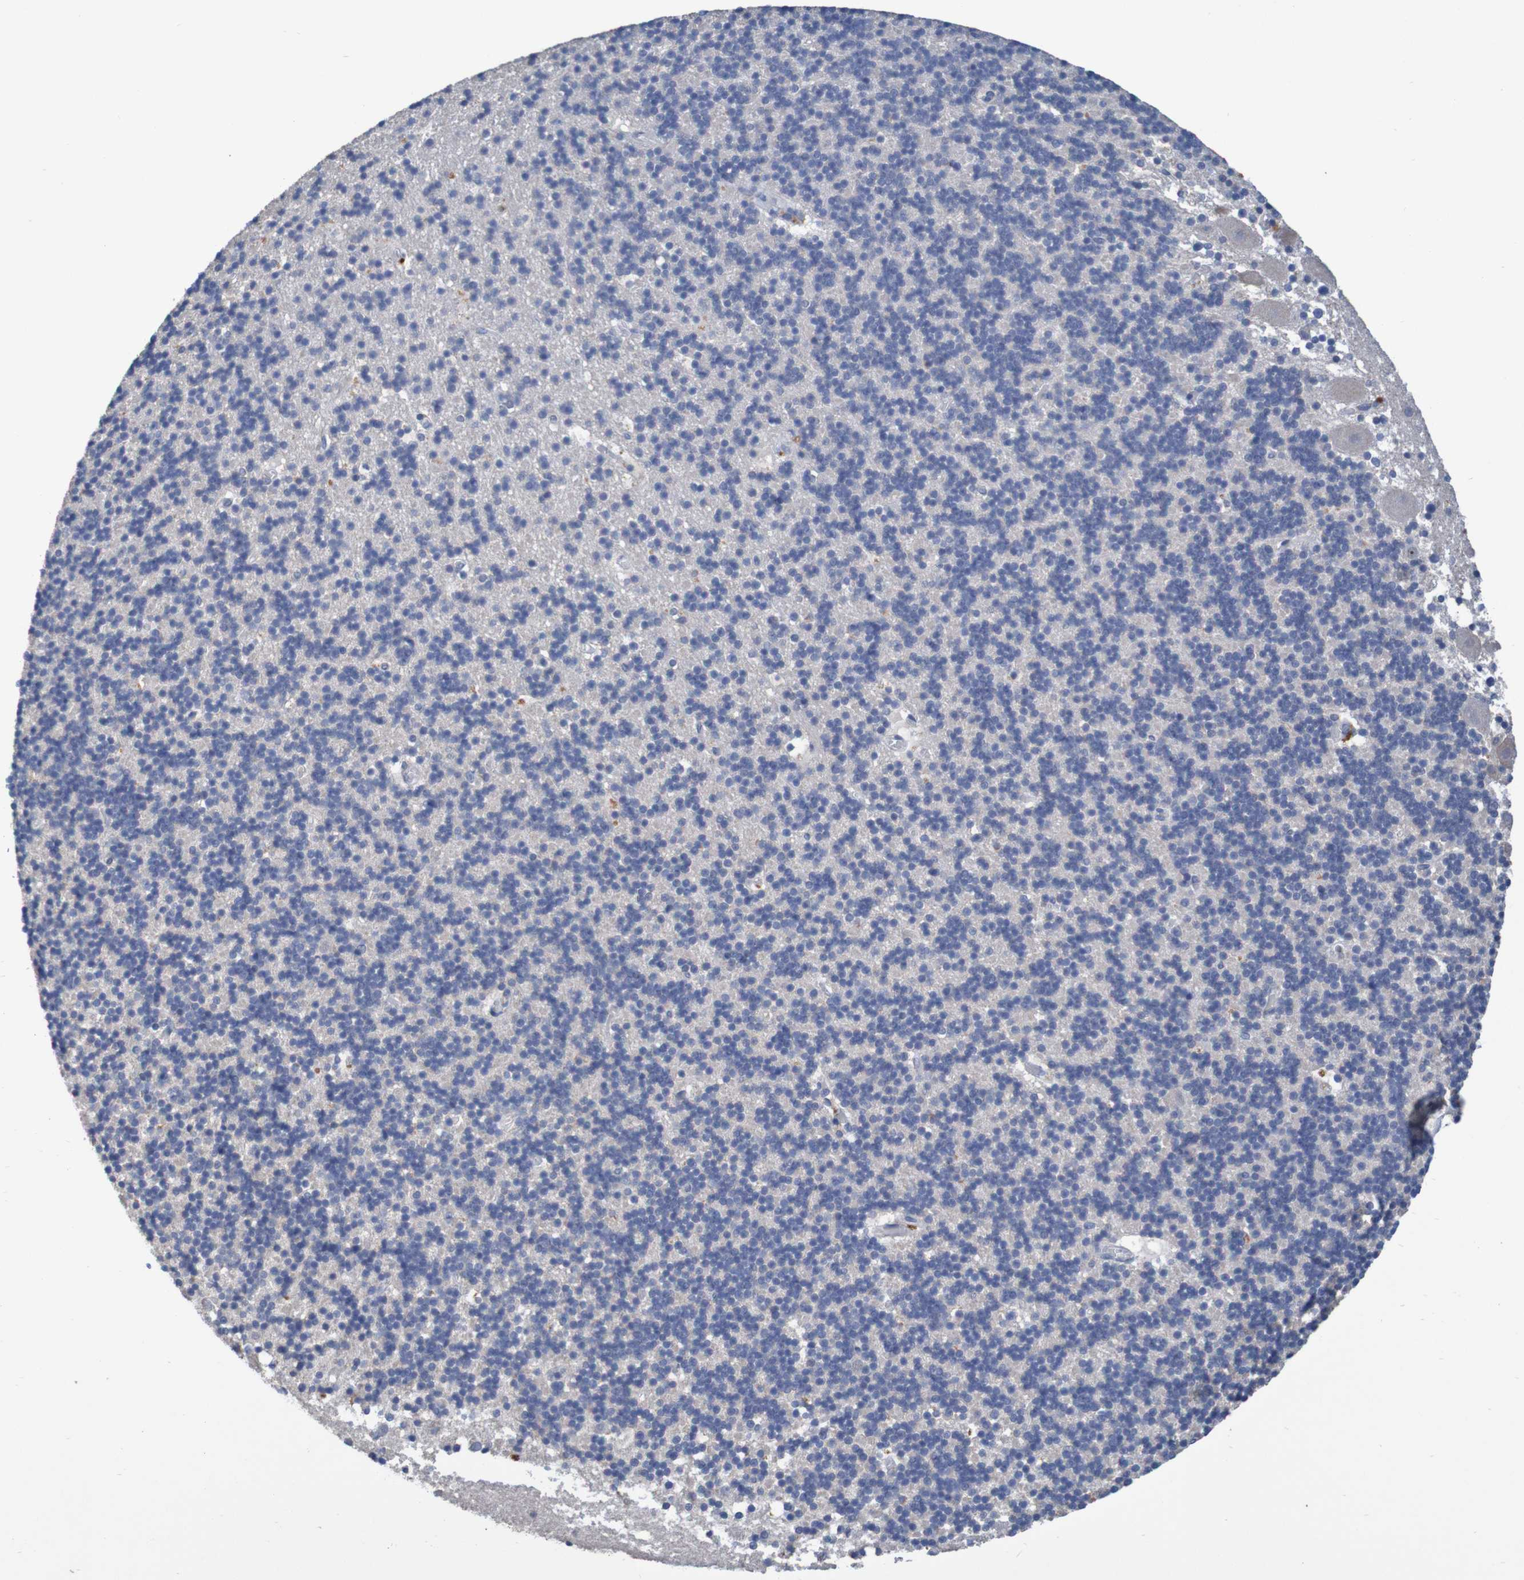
{"staining": {"intensity": "negative", "quantity": "none", "location": "none"}, "tissue": "cerebellum", "cell_type": "Cells in granular layer", "image_type": "normal", "snomed": [{"axis": "morphology", "description": "Normal tissue, NOS"}, {"axis": "topography", "description": "Cerebellum"}], "caption": "Benign cerebellum was stained to show a protein in brown. There is no significant staining in cells in granular layer. The staining was performed using DAB to visualize the protein expression in brown, while the nuclei were stained in blue with hematoxylin (Magnification: 20x).", "gene": "LTA", "patient": {"sex": "male", "age": 45}}